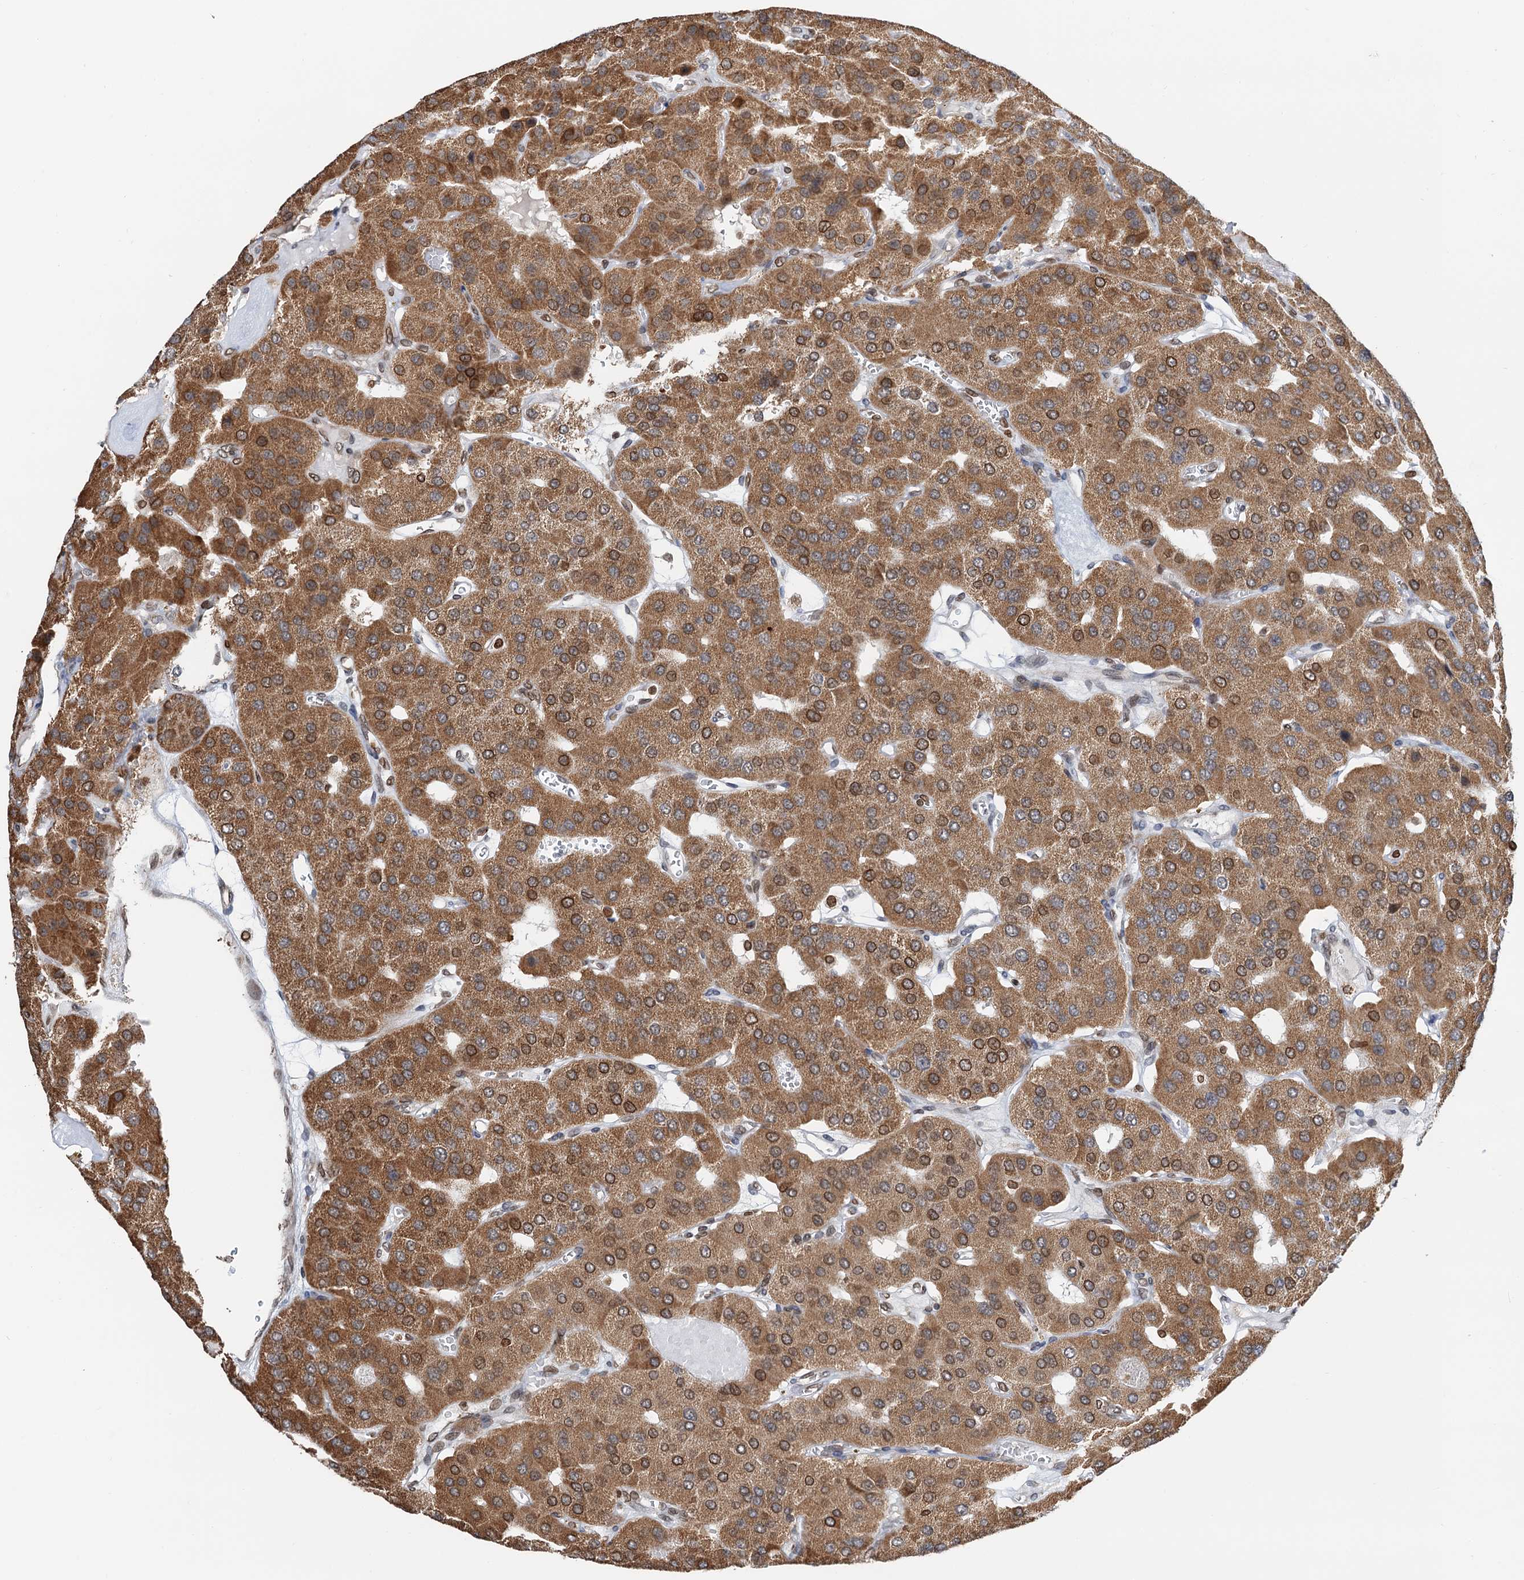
{"staining": {"intensity": "moderate", "quantity": ">75%", "location": "cytoplasmic/membranous,nuclear"}, "tissue": "parathyroid gland", "cell_type": "Glandular cells", "image_type": "normal", "snomed": [{"axis": "morphology", "description": "Normal tissue, NOS"}, {"axis": "morphology", "description": "Adenoma, NOS"}, {"axis": "topography", "description": "Parathyroid gland"}], "caption": "An immunohistochemistry (IHC) photomicrograph of normal tissue is shown. Protein staining in brown labels moderate cytoplasmic/membranous,nuclear positivity in parathyroid gland within glandular cells. The staining was performed using DAB to visualize the protein expression in brown, while the nuclei were stained in blue with hematoxylin (Magnification: 20x).", "gene": "ZC3H13", "patient": {"sex": "female", "age": 86}}